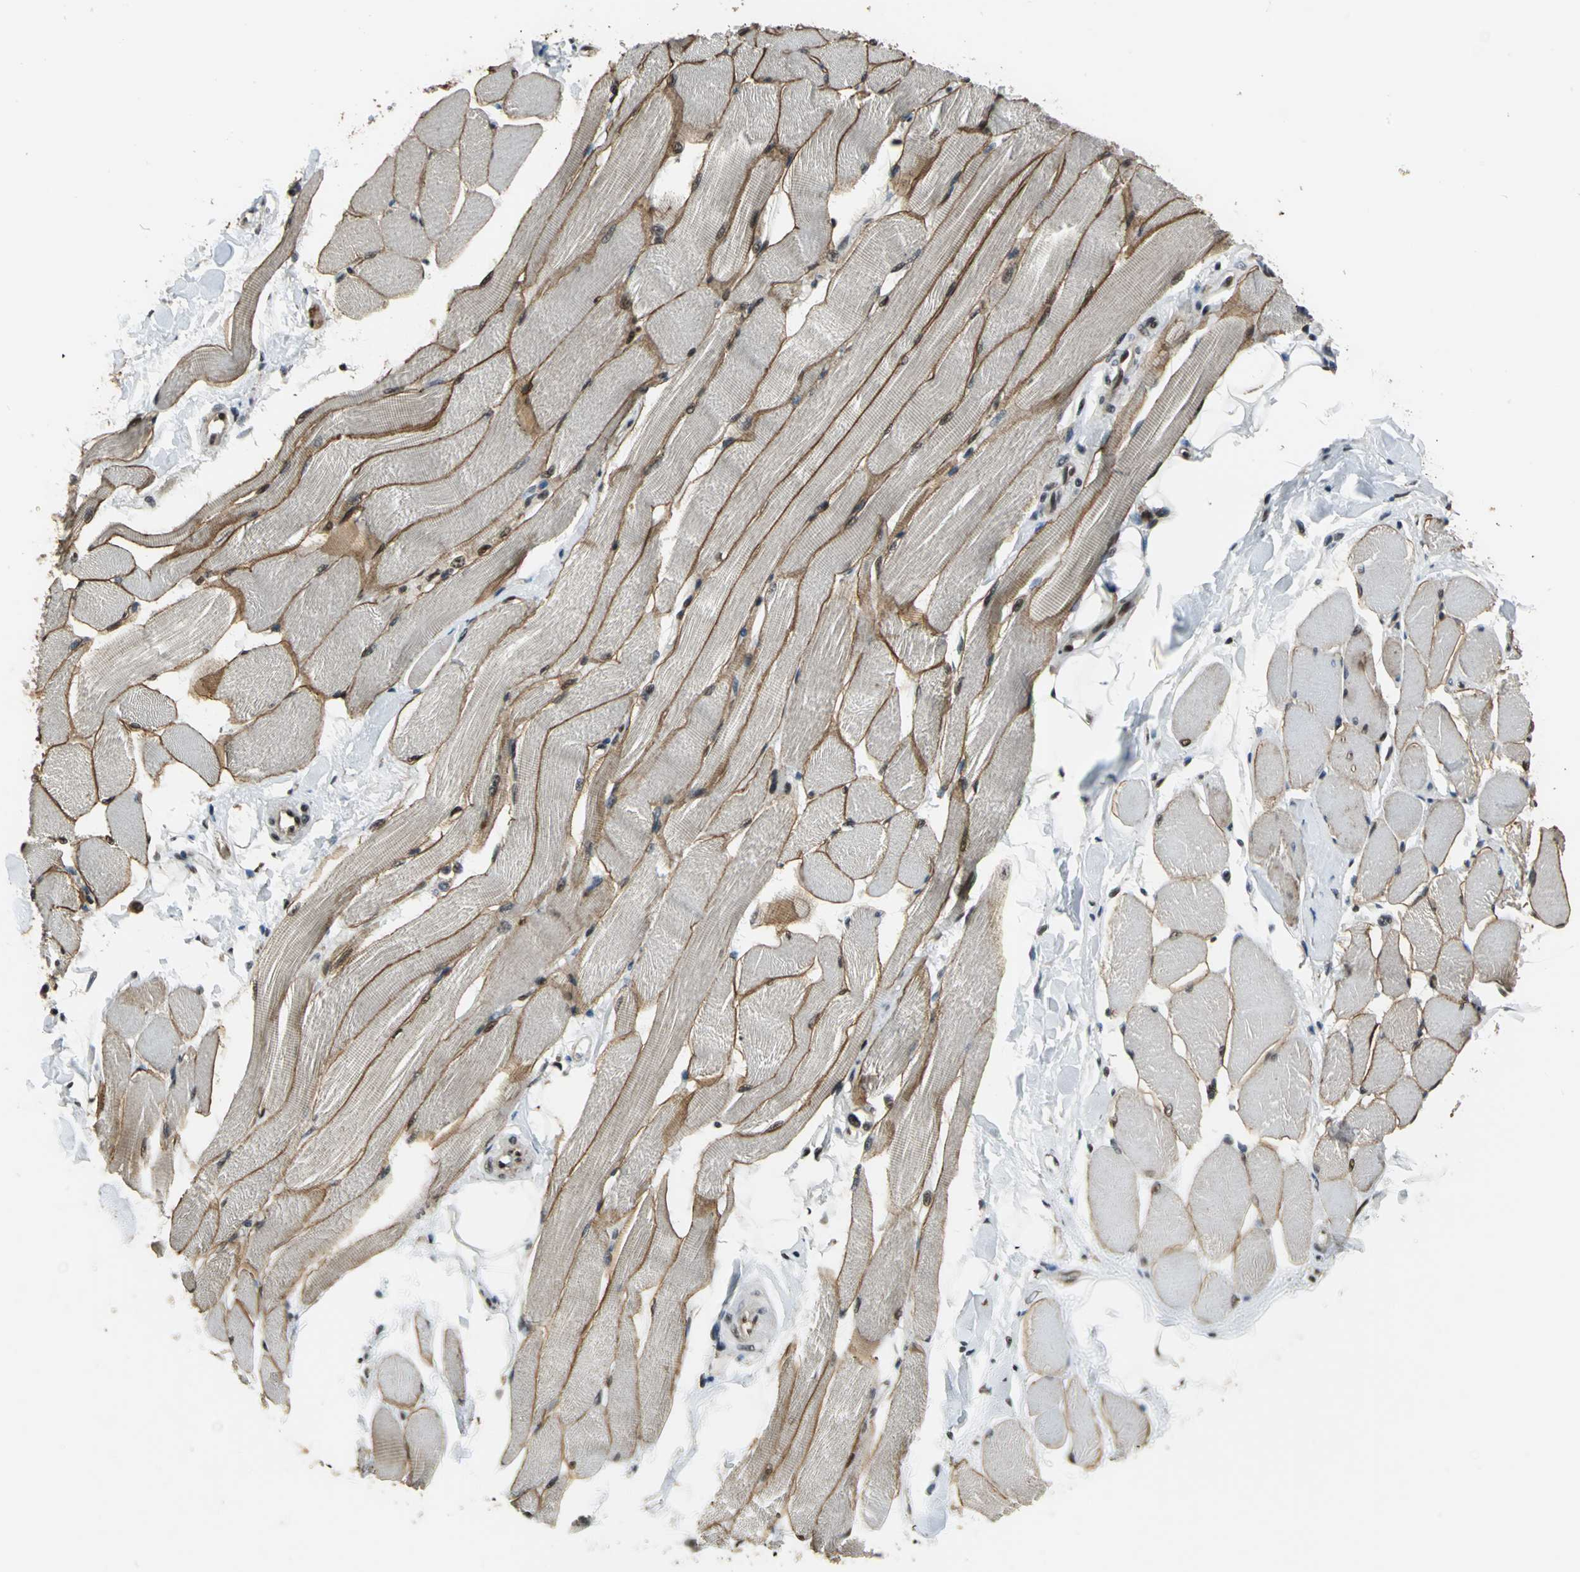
{"staining": {"intensity": "weak", "quantity": "25%-75%", "location": "nuclear"}, "tissue": "skeletal muscle", "cell_type": "Myocytes", "image_type": "normal", "snomed": [{"axis": "morphology", "description": "Normal tissue, NOS"}, {"axis": "topography", "description": "Skeletal muscle"}, {"axis": "topography", "description": "Peripheral nerve tissue"}], "caption": "Brown immunohistochemical staining in benign human skeletal muscle demonstrates weak nuclear positivity in approximately 25%-75% of myocytes.", "gene": "MIS18BP1", "patient": {"sex": "female", "age": 84}}